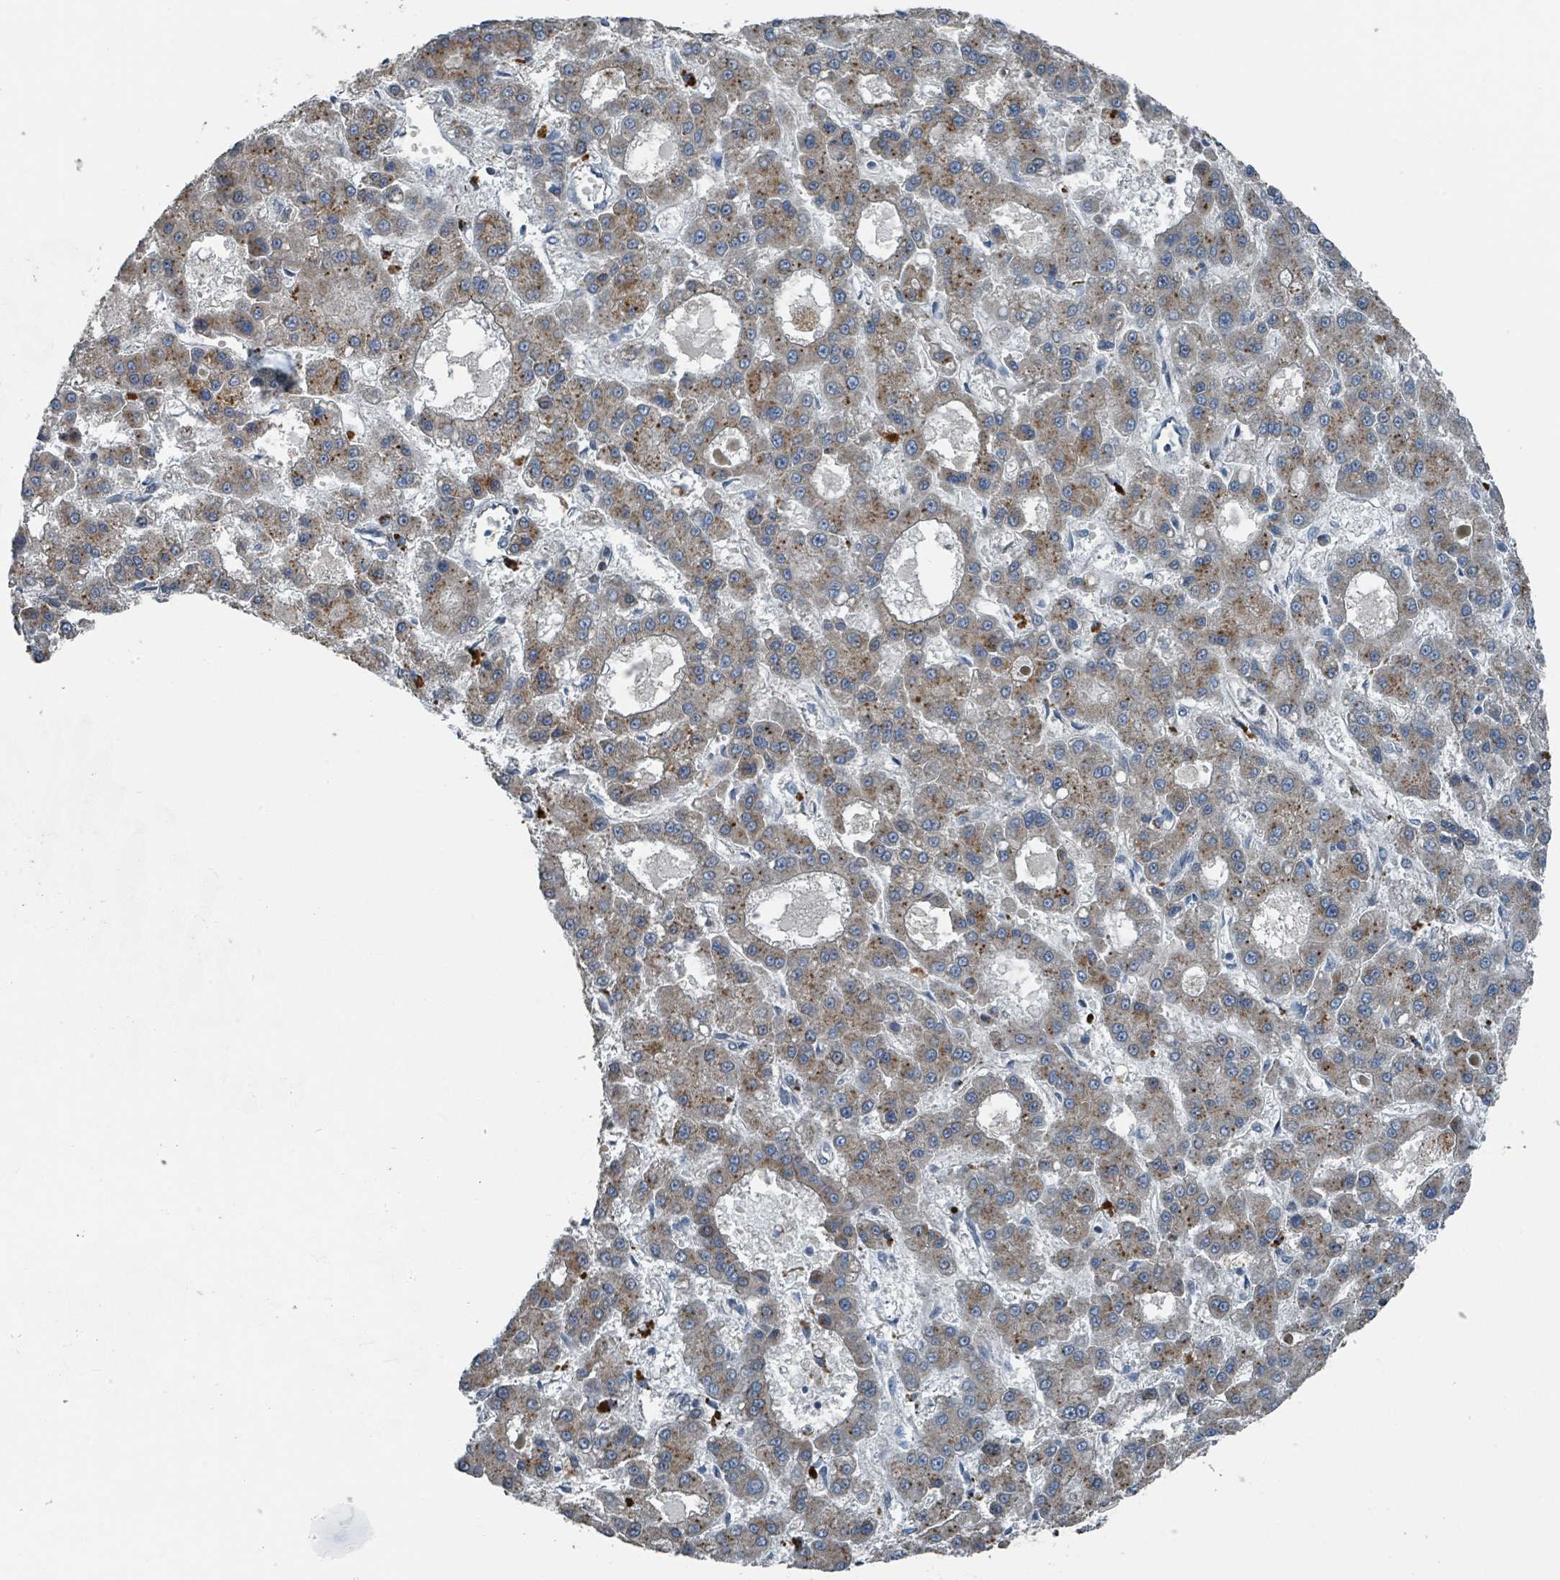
{"staining": {"intensity": "moderate", "quantity": "25%-75%", "location": "cytoplasmic/membranous"}, "tissue": "liver cancer", "cell_type": "Tumor cells", "image_type": "cancer", "snomed": [{"axis": "morphology", "description": "Carcinoma, Hepatocellular, NOS"}, {"axis": "topography", "description": "Liver"}], "caption": "Hepatocellular carcinoma (liver) stained for a protein shows moderate cytoplasmic/membranous positivity in tumor cells. (DAB IHC, brown staining for protein, blue staining for nuclei).", "gene": "DIPK2A", "patient": {"sex": "male", "age": 70}}